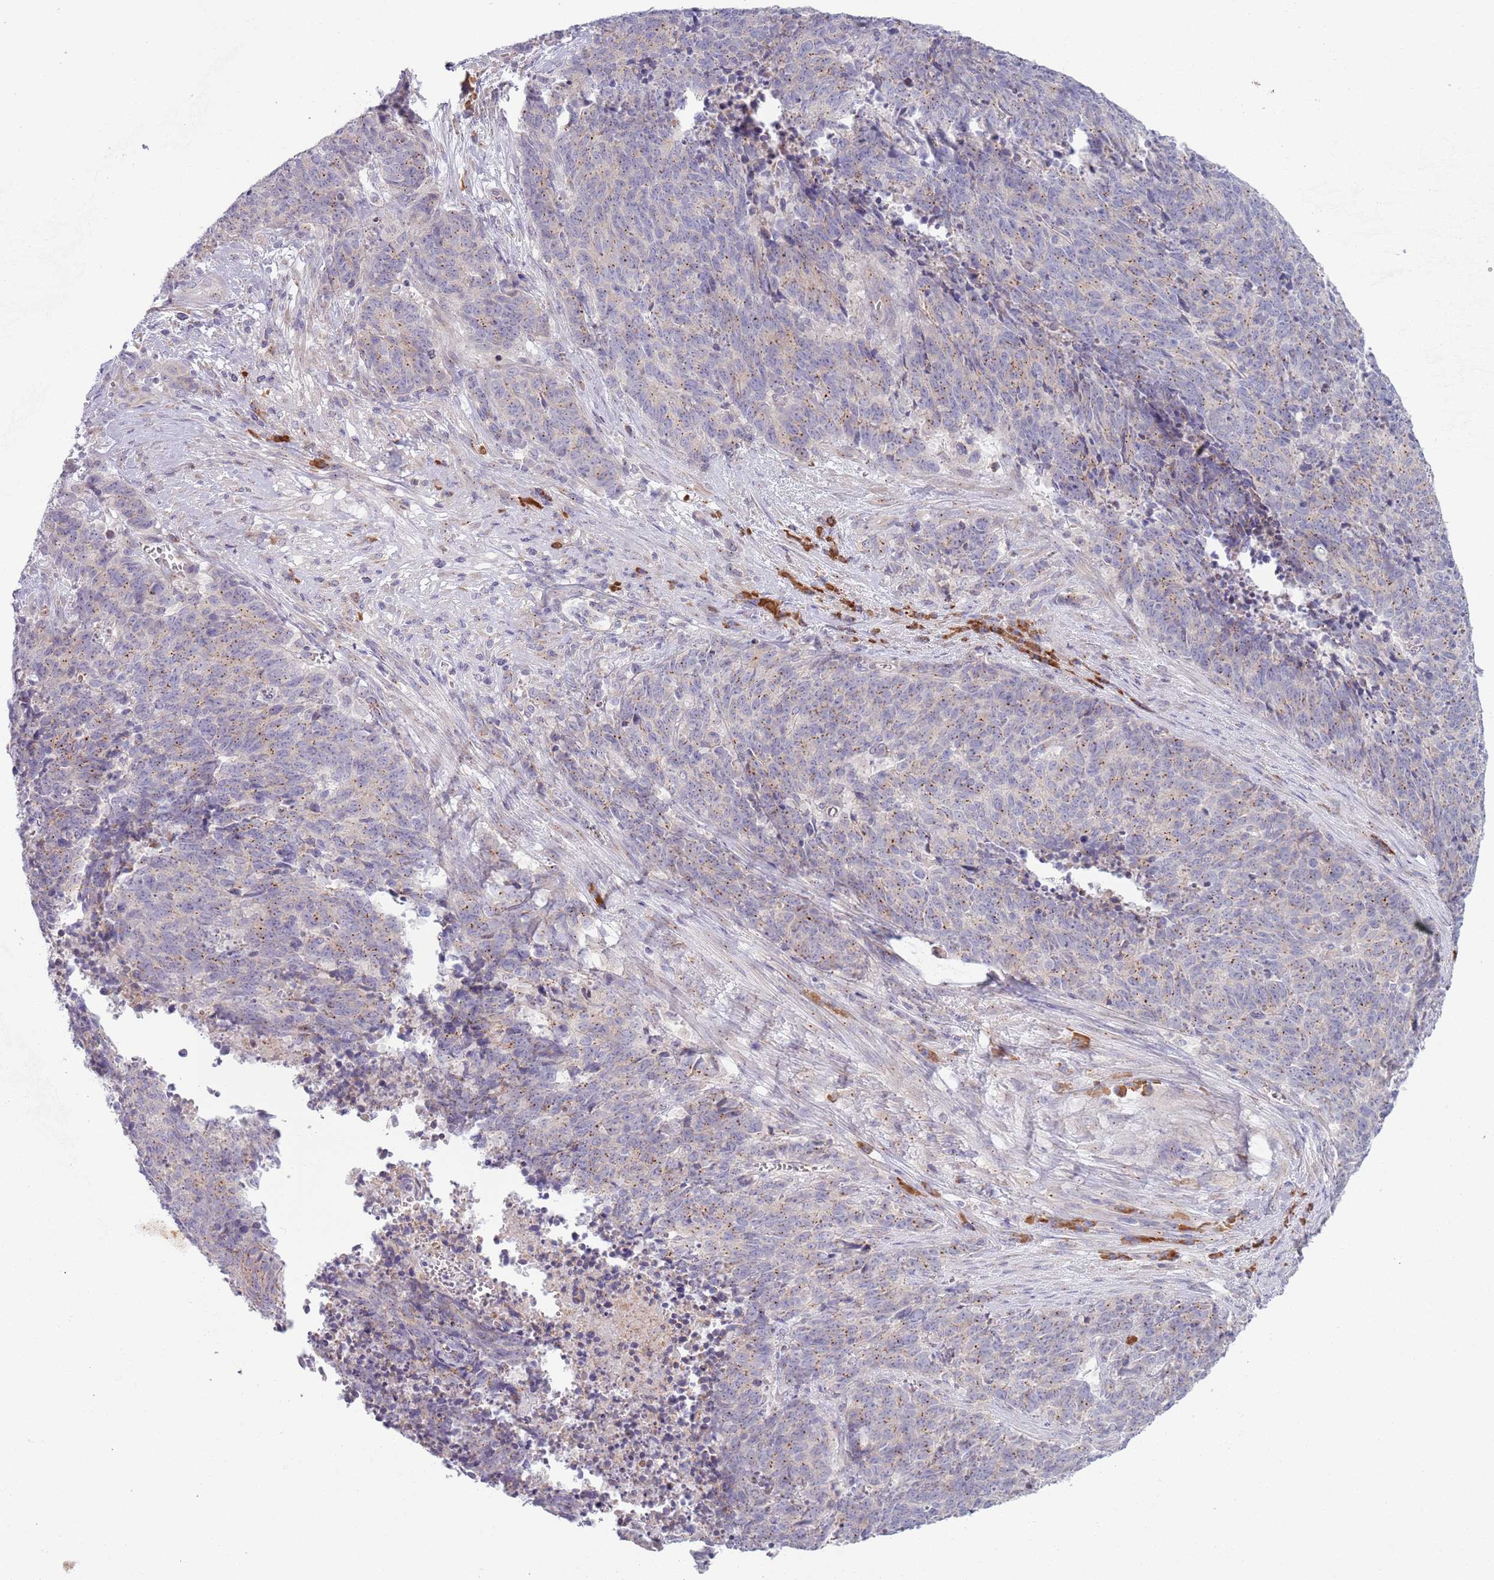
{"staining": {"intensity": "weak", "quantity": "25%-75%", "location": "cytoplasmic/membranous"}, "tissue": "cervical cancer", "cell_type": "Tumor cells", "image_type": "cancer", "snomed": [{"axis": "morphology", "description": "Squamous cell carcinoma, NOS"}, {"axis": "topography", "description": "Cervix"}], "caption": "Cervical squamous cell carcinoma stained with a brown dye exhibits weak cytoplasmic/membranous positive positivity in about 25%-75% of tumor cells.", "gene": "LTB", "patient": {"sex": "female", "age": 29}}